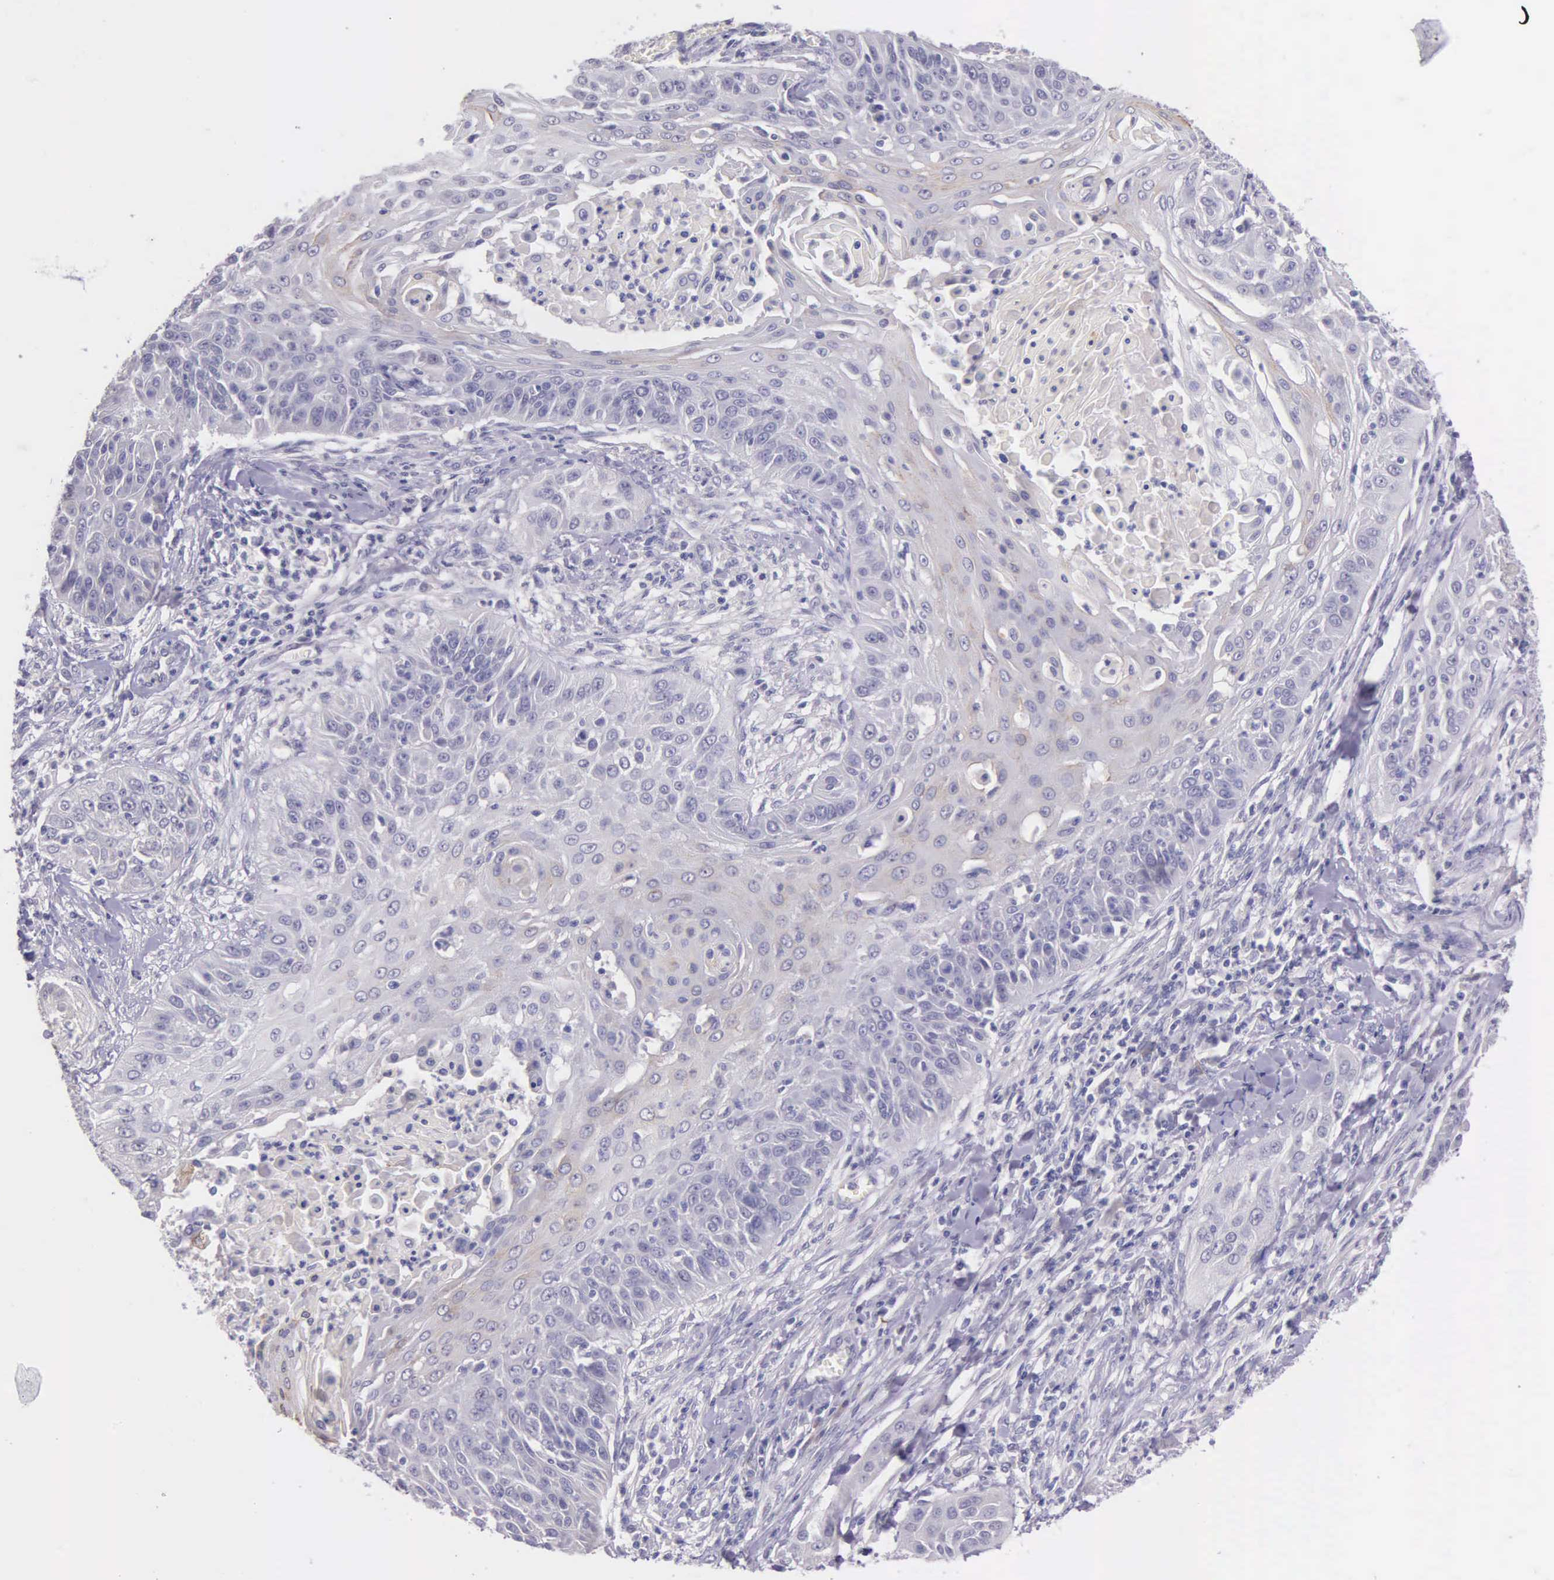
{"staining": {"intensity": "negative", "quantity": "none", "location": "none"}, "tissue": "cervical cancer", "cell_type": "Tumor cells", "image_type": "cancer", "snomed": [{"axis": "morphology", "description": "Squamous cell carcinoma, NOS"}, {"axis": "topography", "description": "Cervix"}], "caption": "This is an immunohistochemistry image of cervical cancer. There is no expression in tumor cells.", "gene": "THSD7A", "patient": {"sex": "female", "age": 64}}